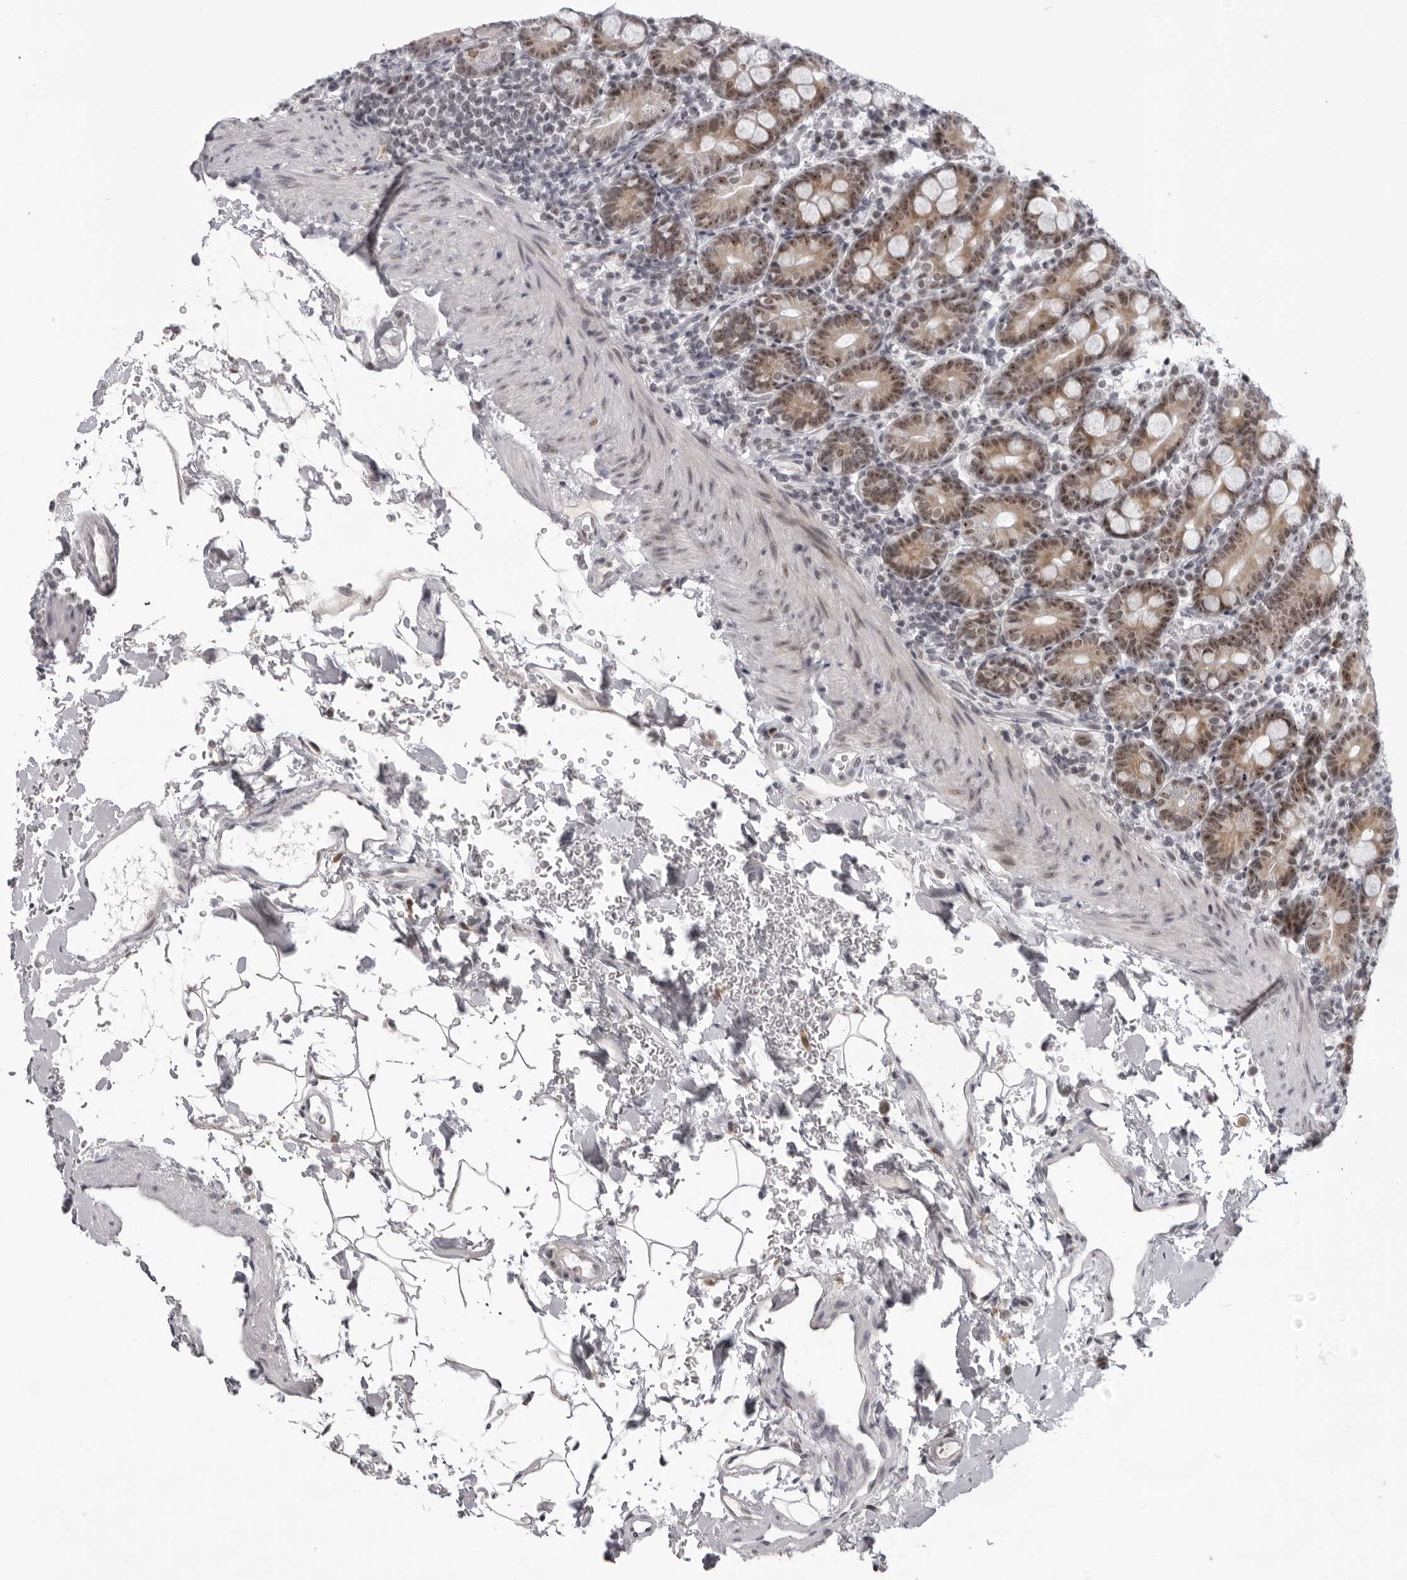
{"staining": {"intensity": "moderate", "quantity": ">75%", "location": "cytoplasmic/membranous,nuclear"}, "tissue": "duodenum", "cell_type": "Glandular cells", "image_type": "normal", "snomed": [{"axis": "morphology", "description": "Normal tissue, NOS"}, {"axis": "topography", "description": "Duodenum"}], "caption": "Duodenum stained with a brown dye displays moderate cytoplasmic/membranous,nuclear positive staining in about >75% of glandular cells.", "gene": "EXOSC10", "patient": {"sex": "male", "age": 54}}